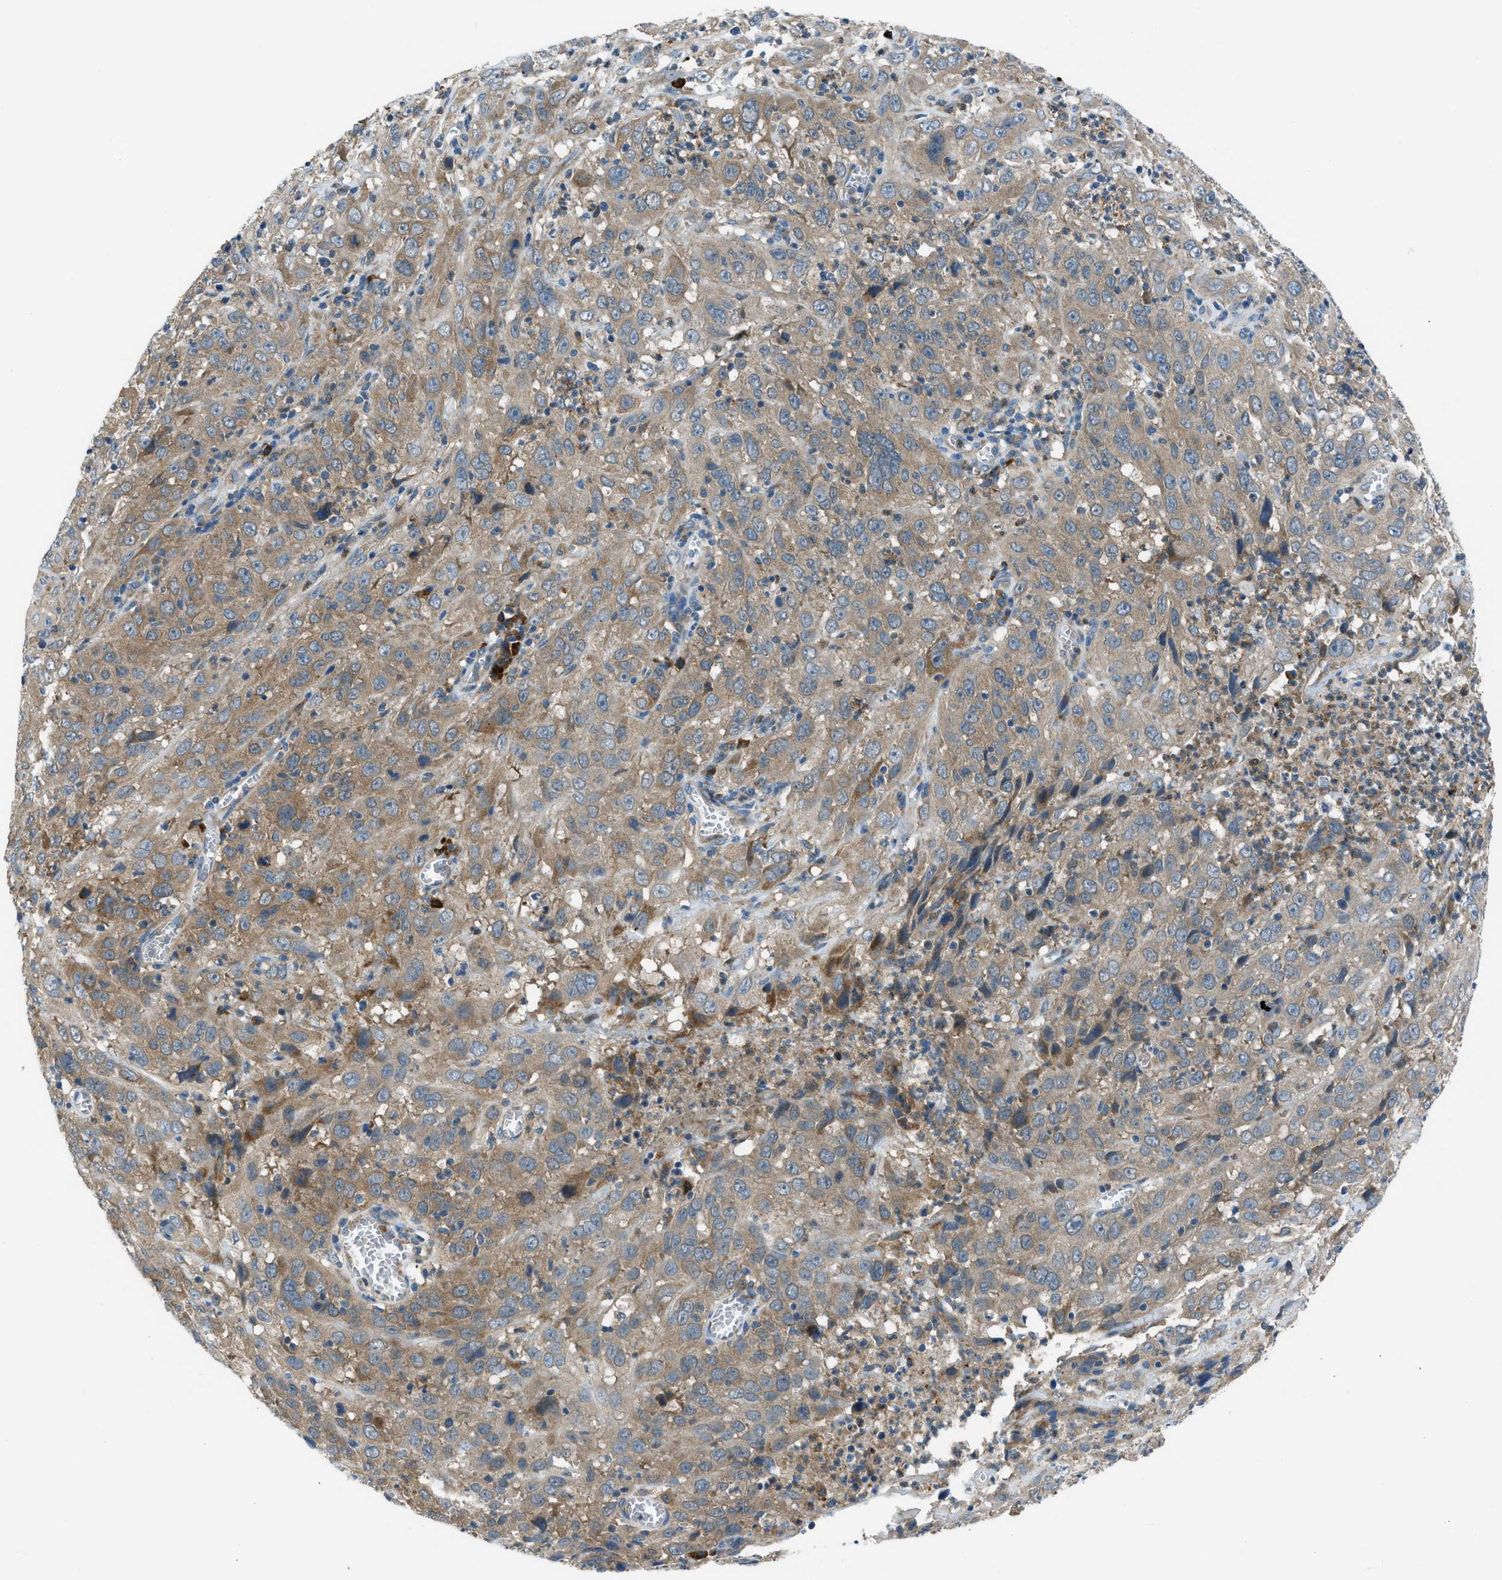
{"staining": {"intensity": "weak", "quantity": ">75%", "location": "cytoplasmic/membranous"}, "tissue": "cervical cancer", "cell_type": "Tumor cells", "image_type": "cancer", "snomed": [{"axis": "morphology", "description": "Squamous cell carcinoma, NOS"}, {"axis": "topography", "description": "Cervix"}], "caption": "Human cervical cancer stained with a brown dye demonstrates weak cytoplasmic/membranous positive positivity in approximately >75% of tumor cells.", "gene": "EDARADD", "patient": {"sex": "female", "age": 32}}